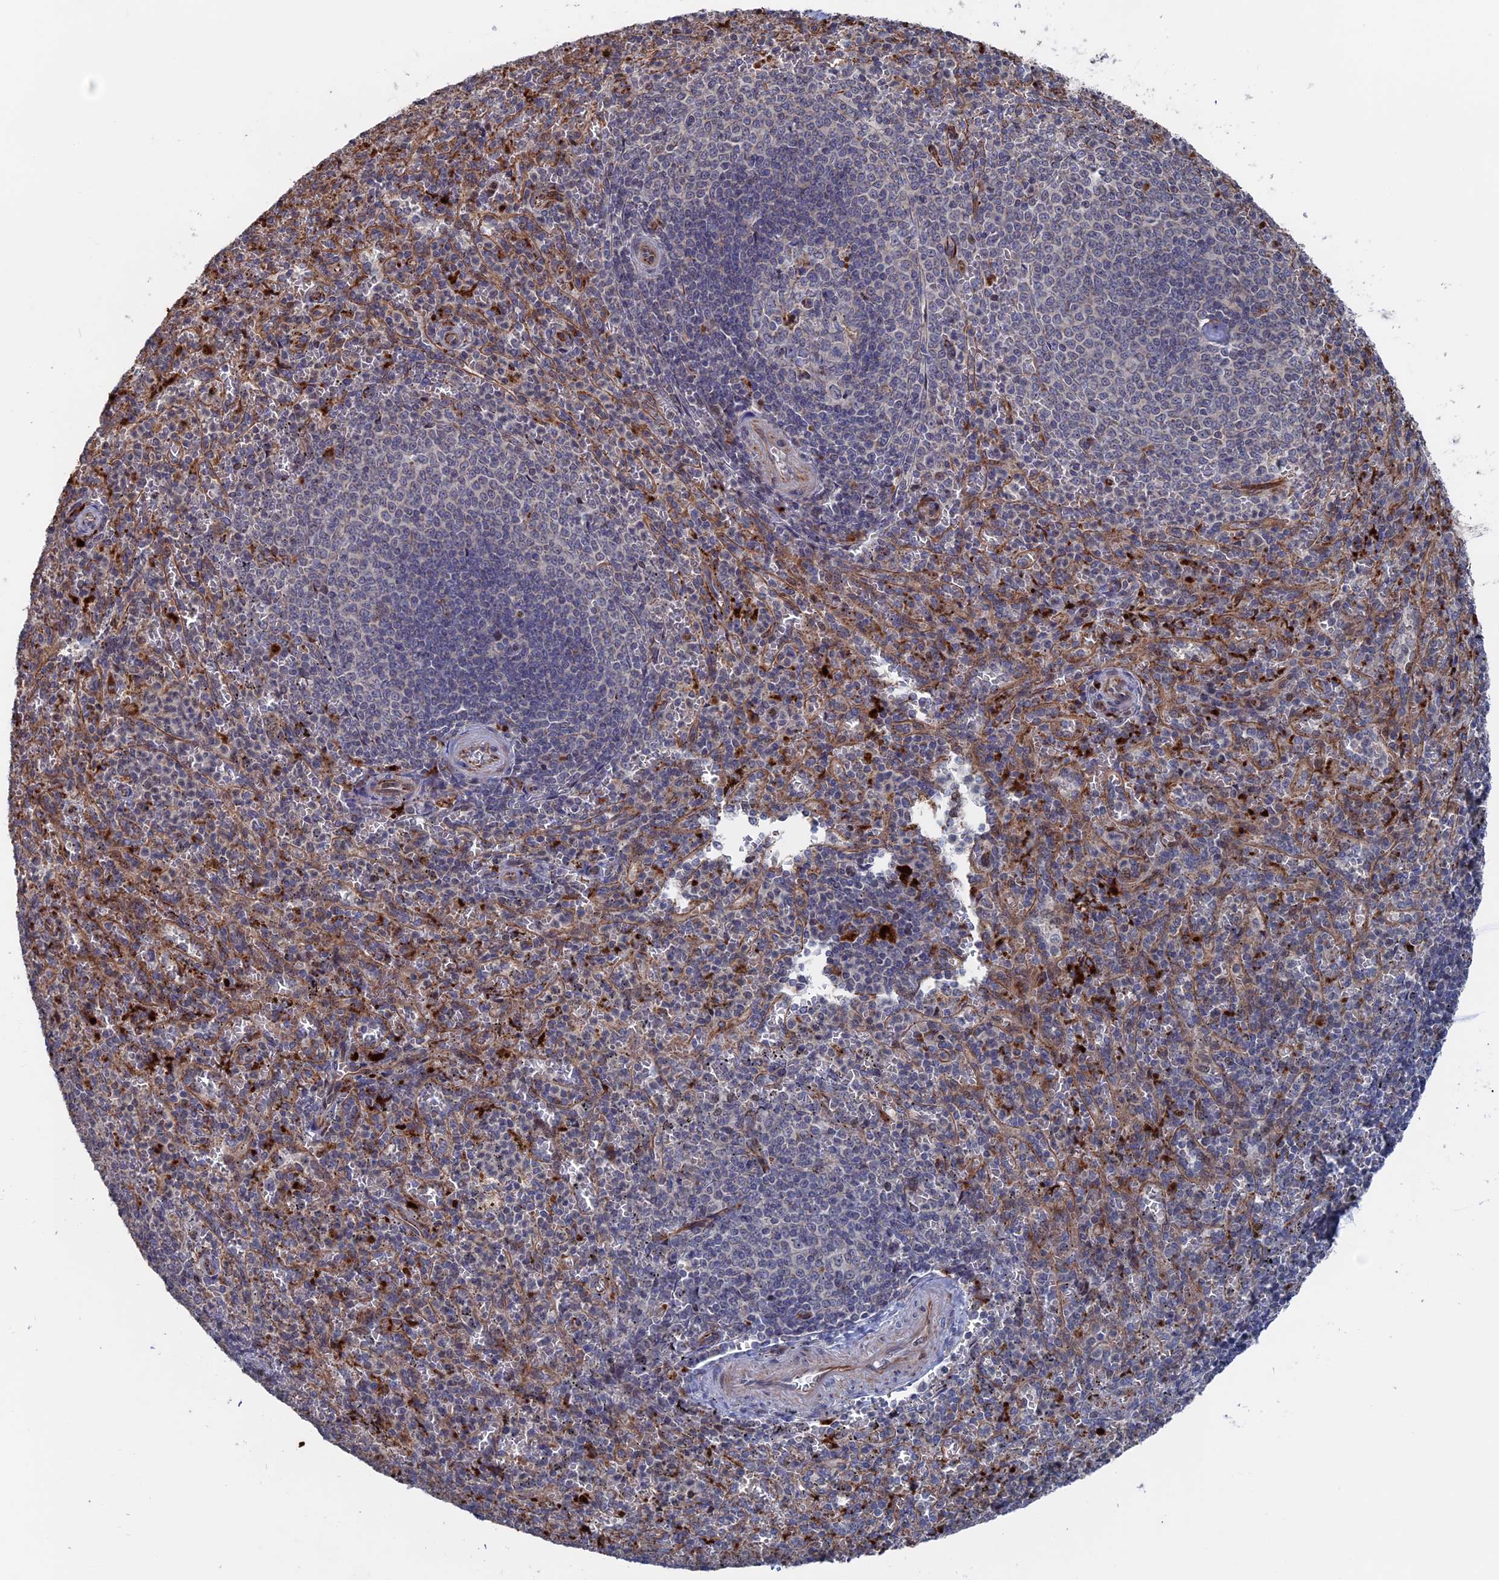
{"staining": {"intensity": "negative", "quantity": "none", "location": "none"}, "tissue": "spleen", "cell_type": "Cells in red pulp", "image_type": "normal", "snomed": [{"axis": "morphology", "description": "Normal tissue, NOS"}, {"axis": "topography", "description": "Spleen"}], "caption": "This histopathology image is of unremarkable spleen stained with IHC to label a protein in brown with the nuclei are counter-stained blue. There is no staining in cells in red pulp. (DAB (3,3'-diaminobenzidine) IHC visualized using brightfield microscopy, high magnification).", "gene": "PLA2G15", "patient": {"sex": "female", "age": 21}}